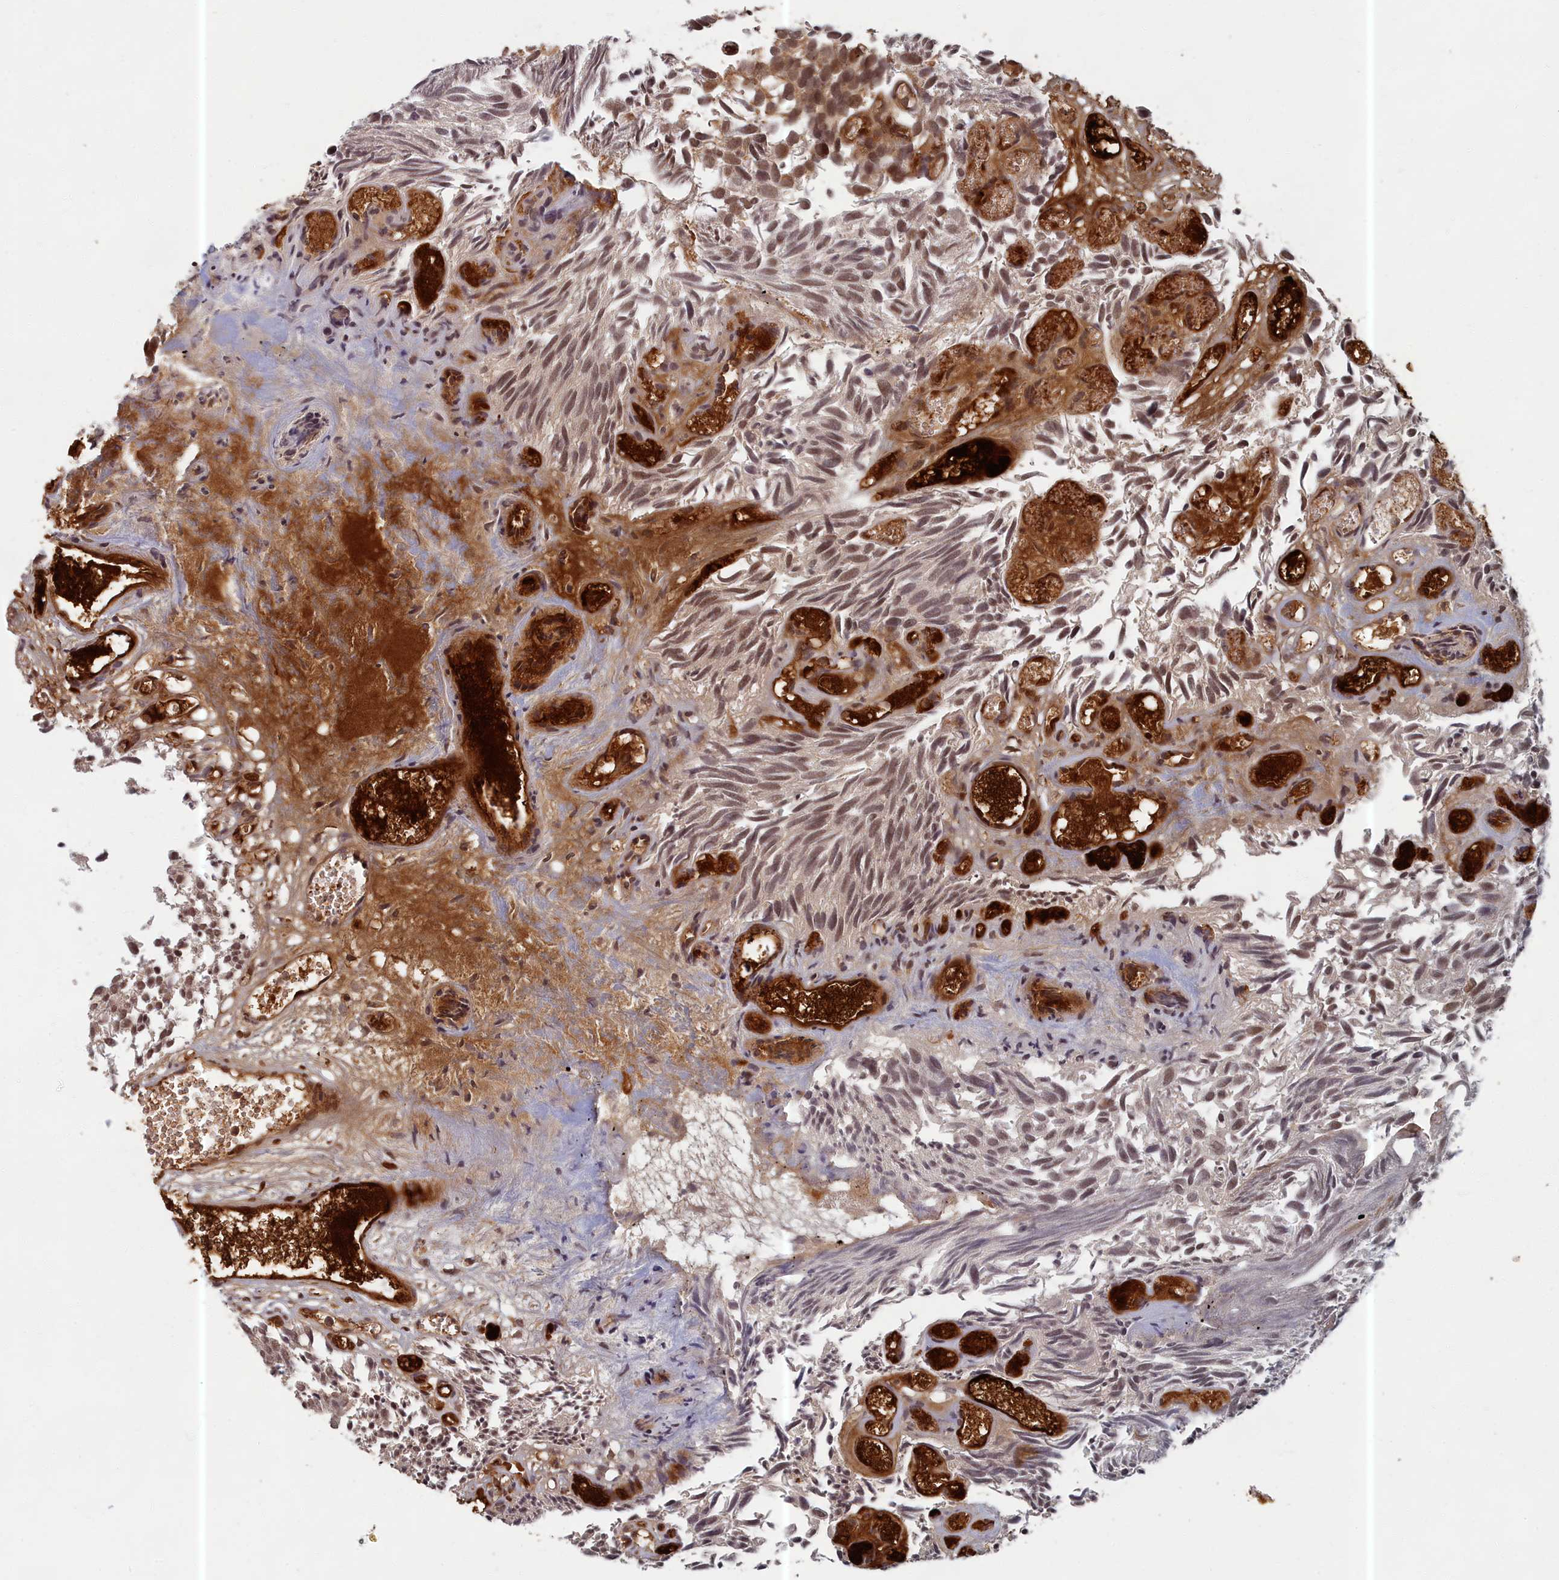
{"staining": {"intensity": "weak", "quantity": ">75%", "location": "nuclear"}, "tissue": "urothelial cancer", "cell_type": "Tumor cells", "image_type": "cancer", "snomed": [{"axis": "morphology", "description": "Urothelial carcinoma, Low grade"}, {"axis": "topography", "description": "Urinary bladder"}], "caption": "Urothelial carcinoma (low-grade) stained with DAB immunohistochemistry (IHC) exhibits low levels of weak nuclear positivity in approximately >75% of tumor cells.", "gene": "EARS2", "patient": {"sex": "male", "age": 89}}